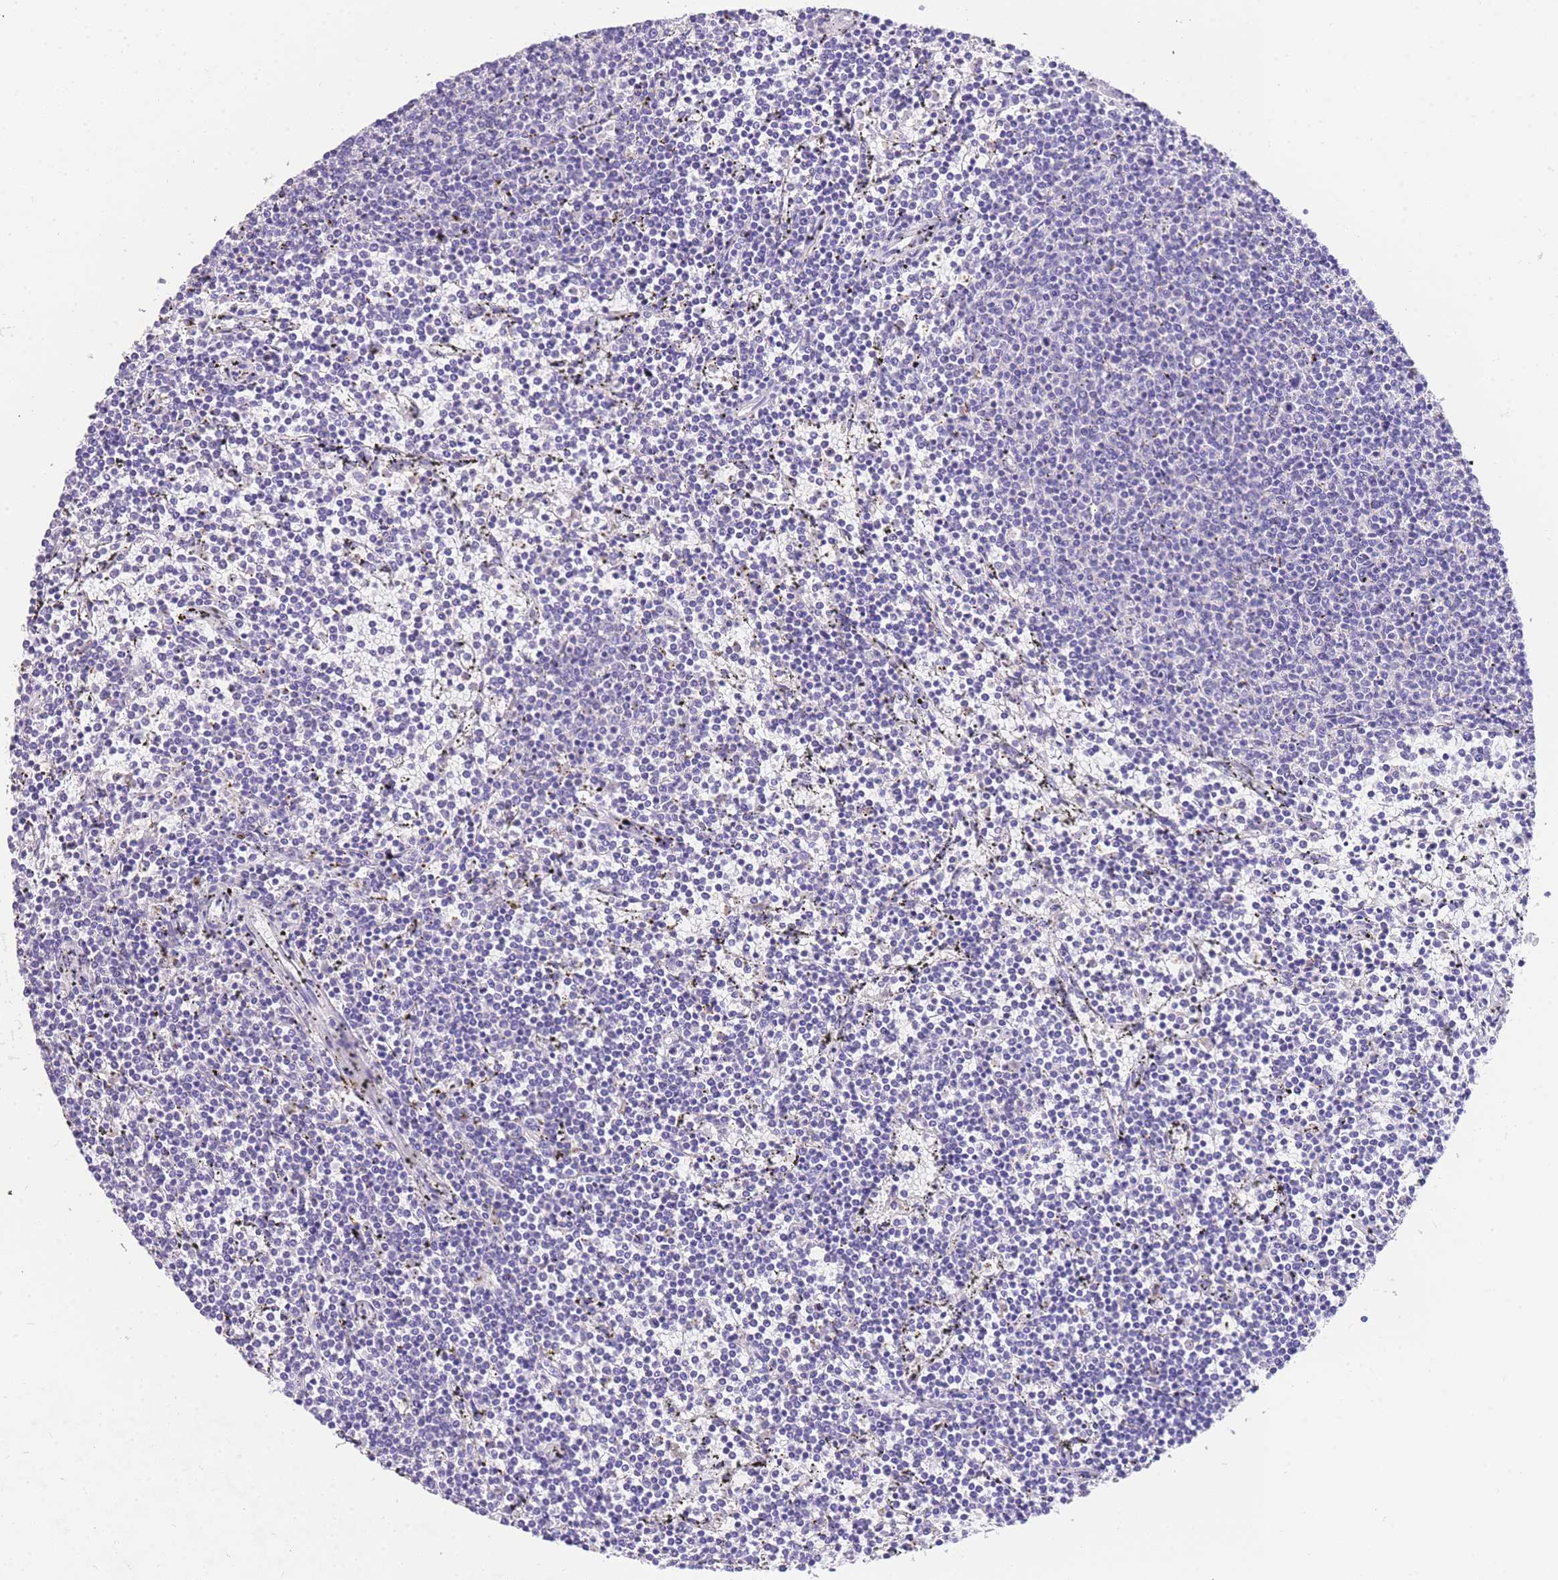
{"staining": {"intensity": "negative", "quantity": "none", "location": "none"}, "tissue": "lymphoma", "cell_type": "Tumor cells", "image_type": "cancer", "snomed": [{"axis": "morphology", "description": "Malignant lymphoma, non-Hodgkin's type, Low grade"}, {"axis": "topography", "description": "Spleen"}], "caption": "A high-resolution image shows IHC staining of malignant lymphoma, non-Hodgkin's type (low-grade), which shows no significant expression in tumor cells.", "gene": "EPN2", "patient": {"sex": "female", "age": 50}}